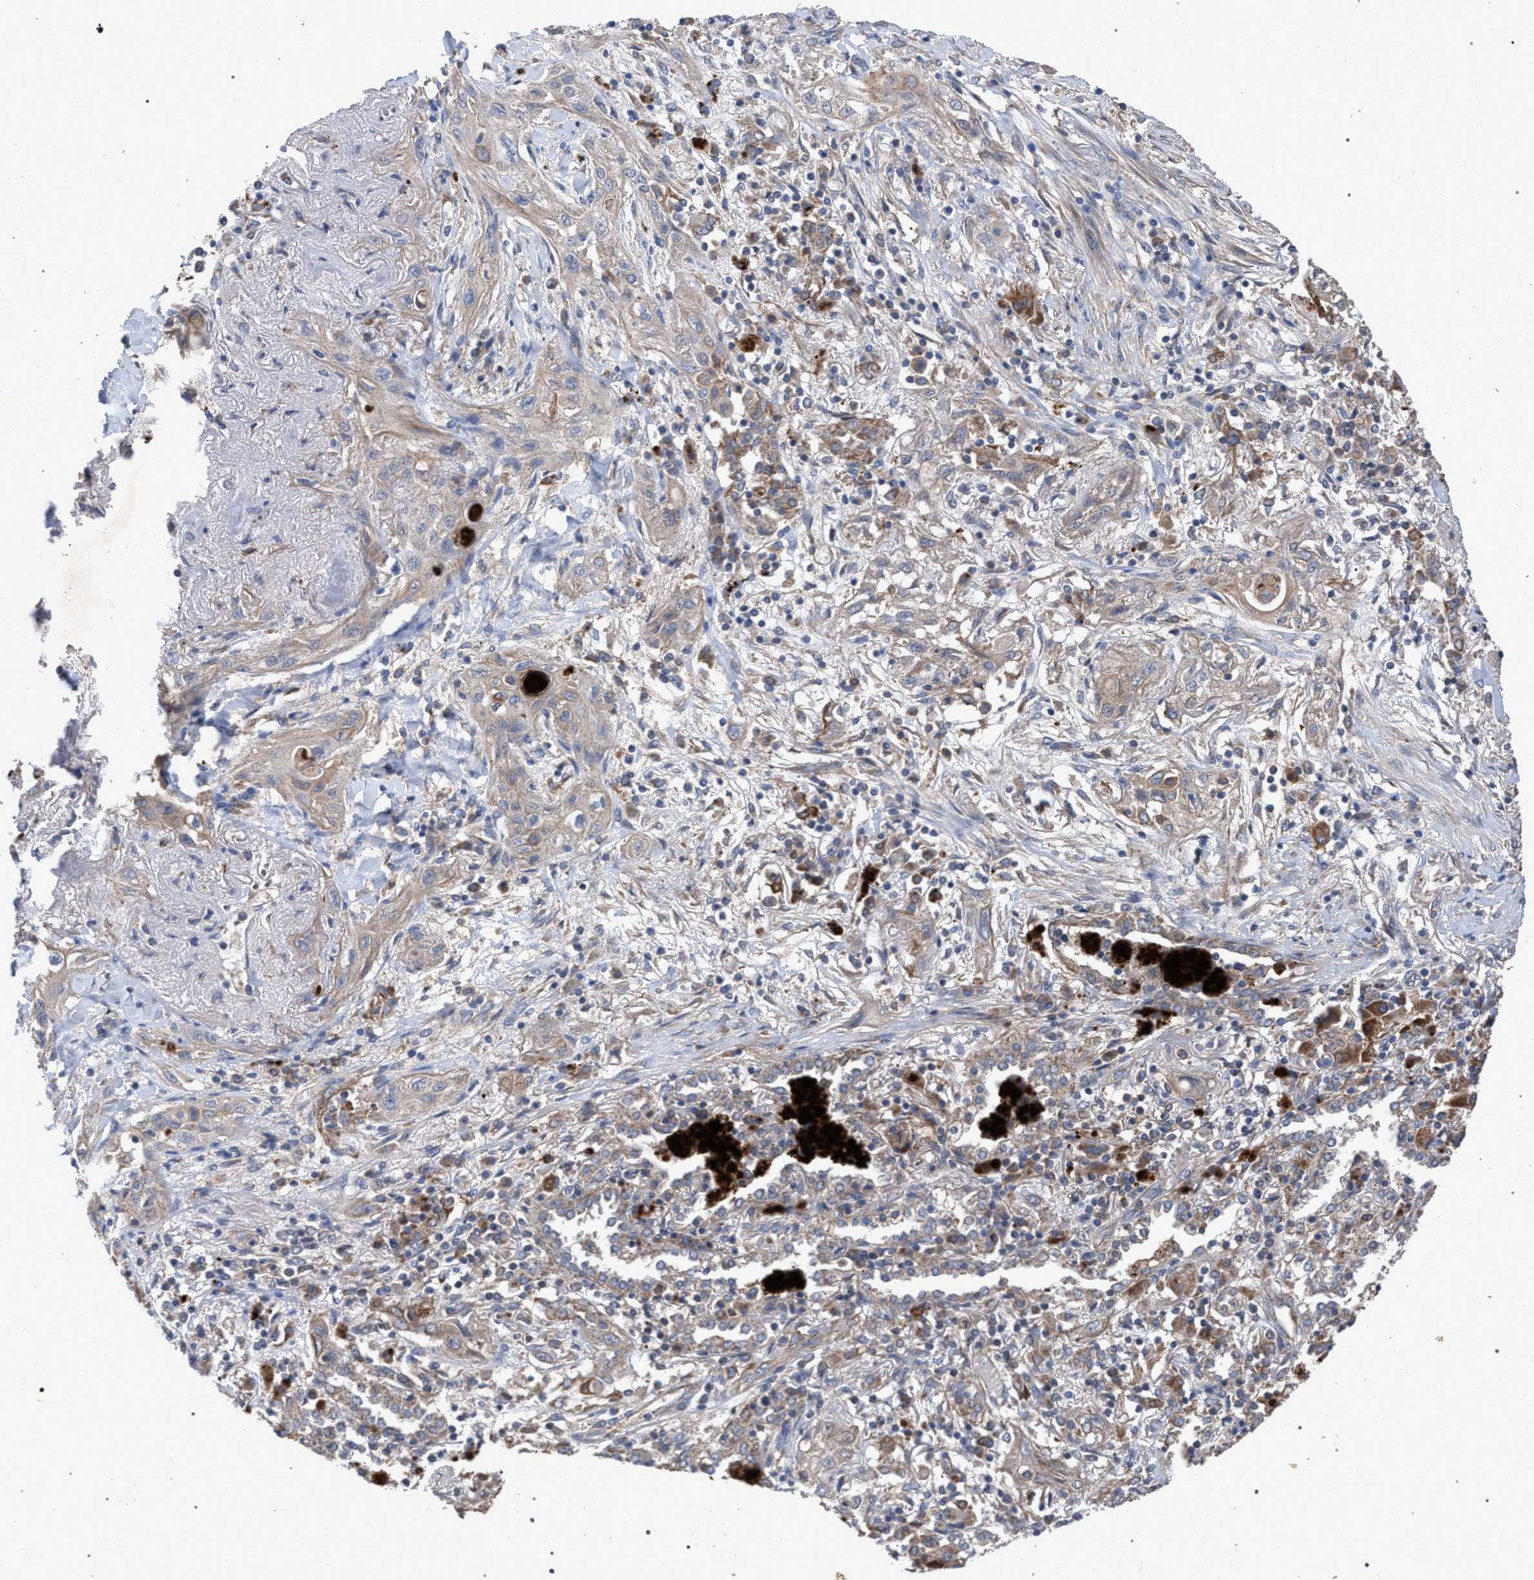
{"staining": {"intensity": "weak", "quantity": ">75%", "location": "cytoplasmic/membranous"}, "tissue": "lung cancer", "cell_type": "Tumor cells", "image_type": "cancer", "snomed": [{"axis": "morphology", "description": "Squamous cell carcinoma, NOS"}, {"axis": "topography", "description": "Lung"}], "caption": "Lung cancer tissue shows weak cytoplasmic/membranous staining in about >75% of tumor cells (DAB (3,3'-diaminobenzidine) IHC with brightfield microscopy, high magnification).", "gene": "BCL2L12", "patient": {"sex": "female", "age": 47}}